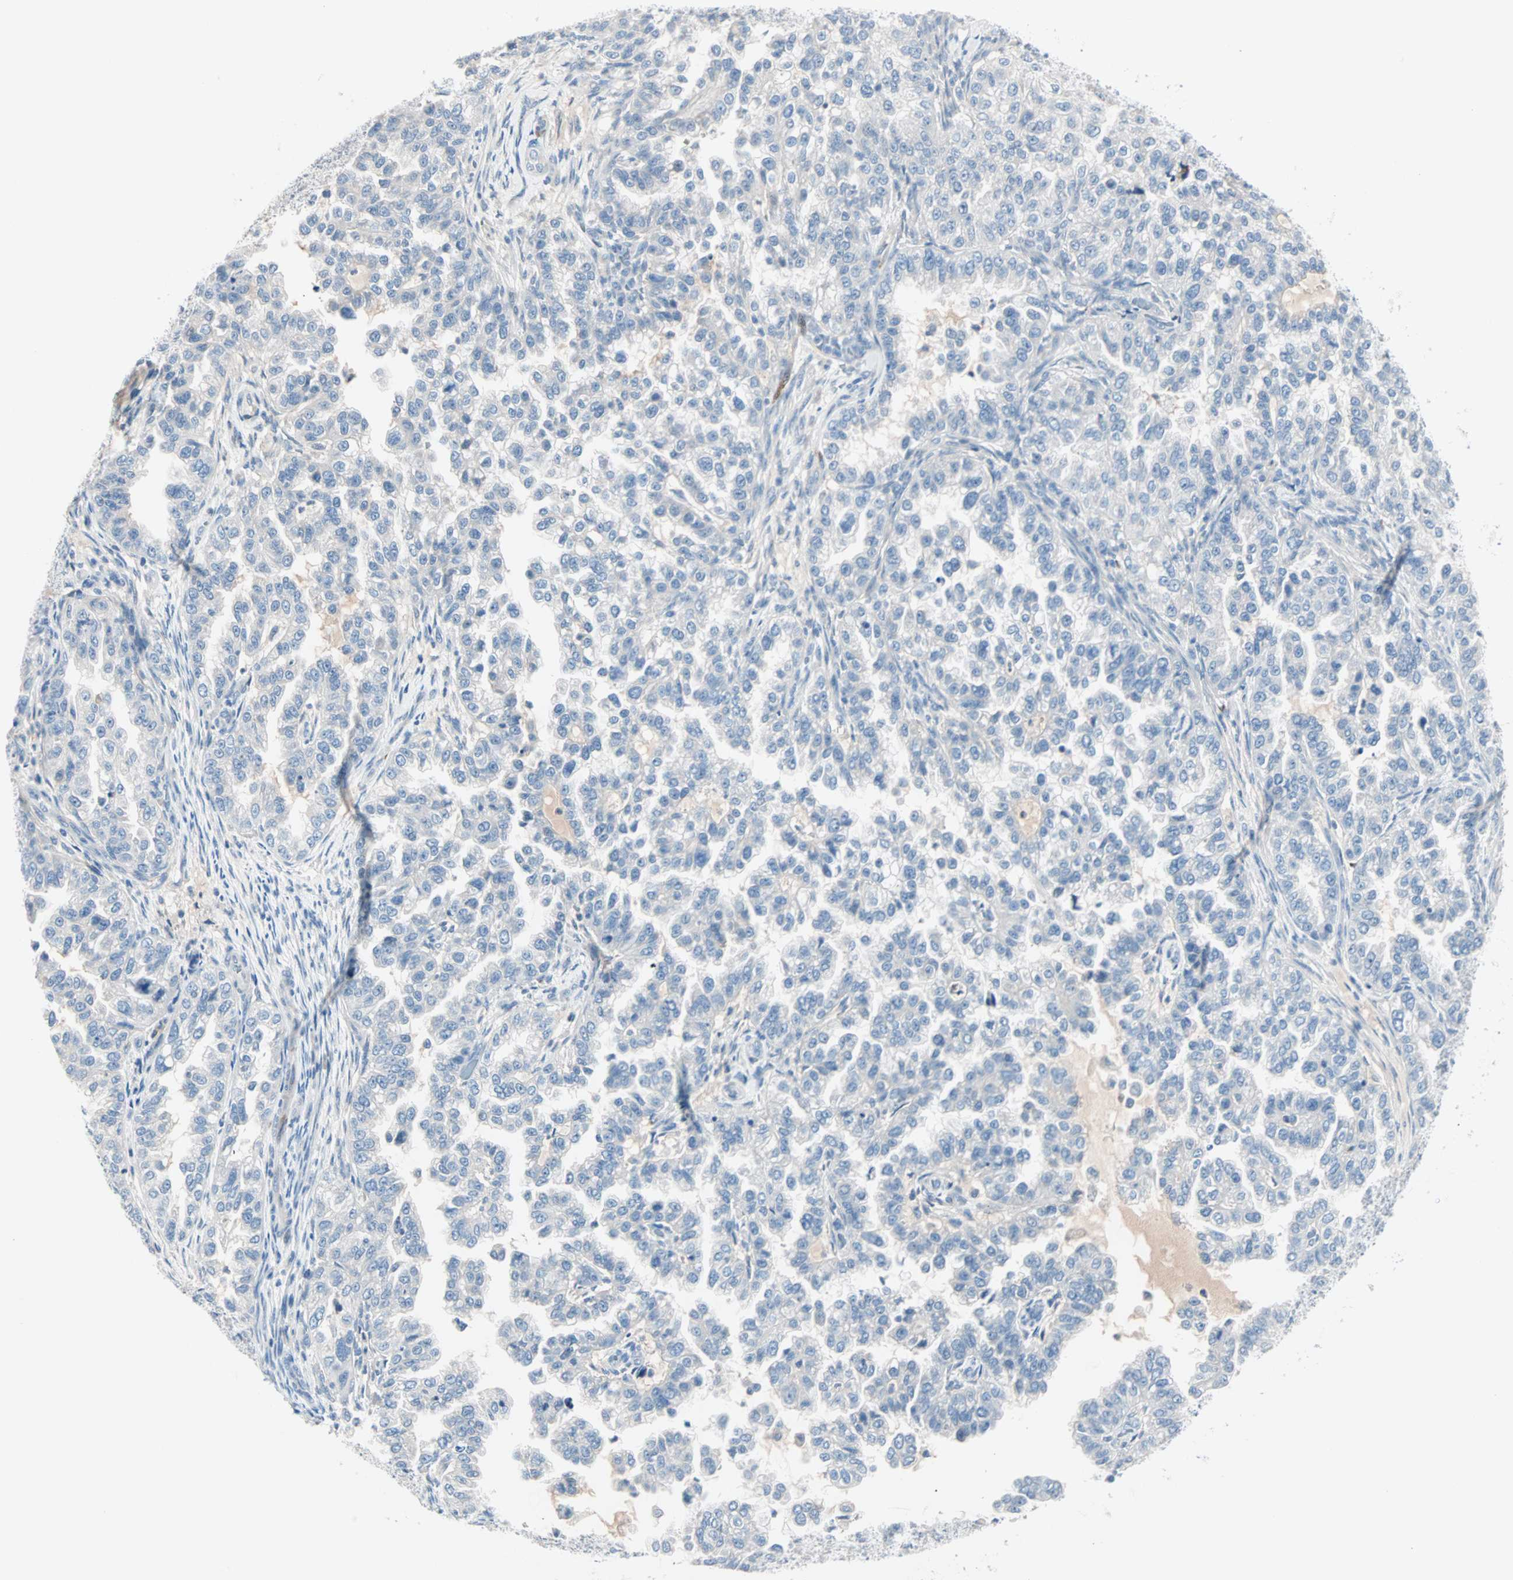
{"staining": {"intensity": "negative", "quantity": "none", "location": "none"}, "tissue": "endometrial cancer", "cell_type": "Tumor cells", "image_type": "cancer", "snomed": [{"axis": "morphology", "description": "Adenocarcinoma, NOS"}, {"axis": "topography", "description": "Endometrium"}], "caption": "Endometrial cancer was stained to show a protein in brown. There is no significant staining in tumor cells.", "gene": "NEFH", "patient": {"sex": "female", "age": 85}}